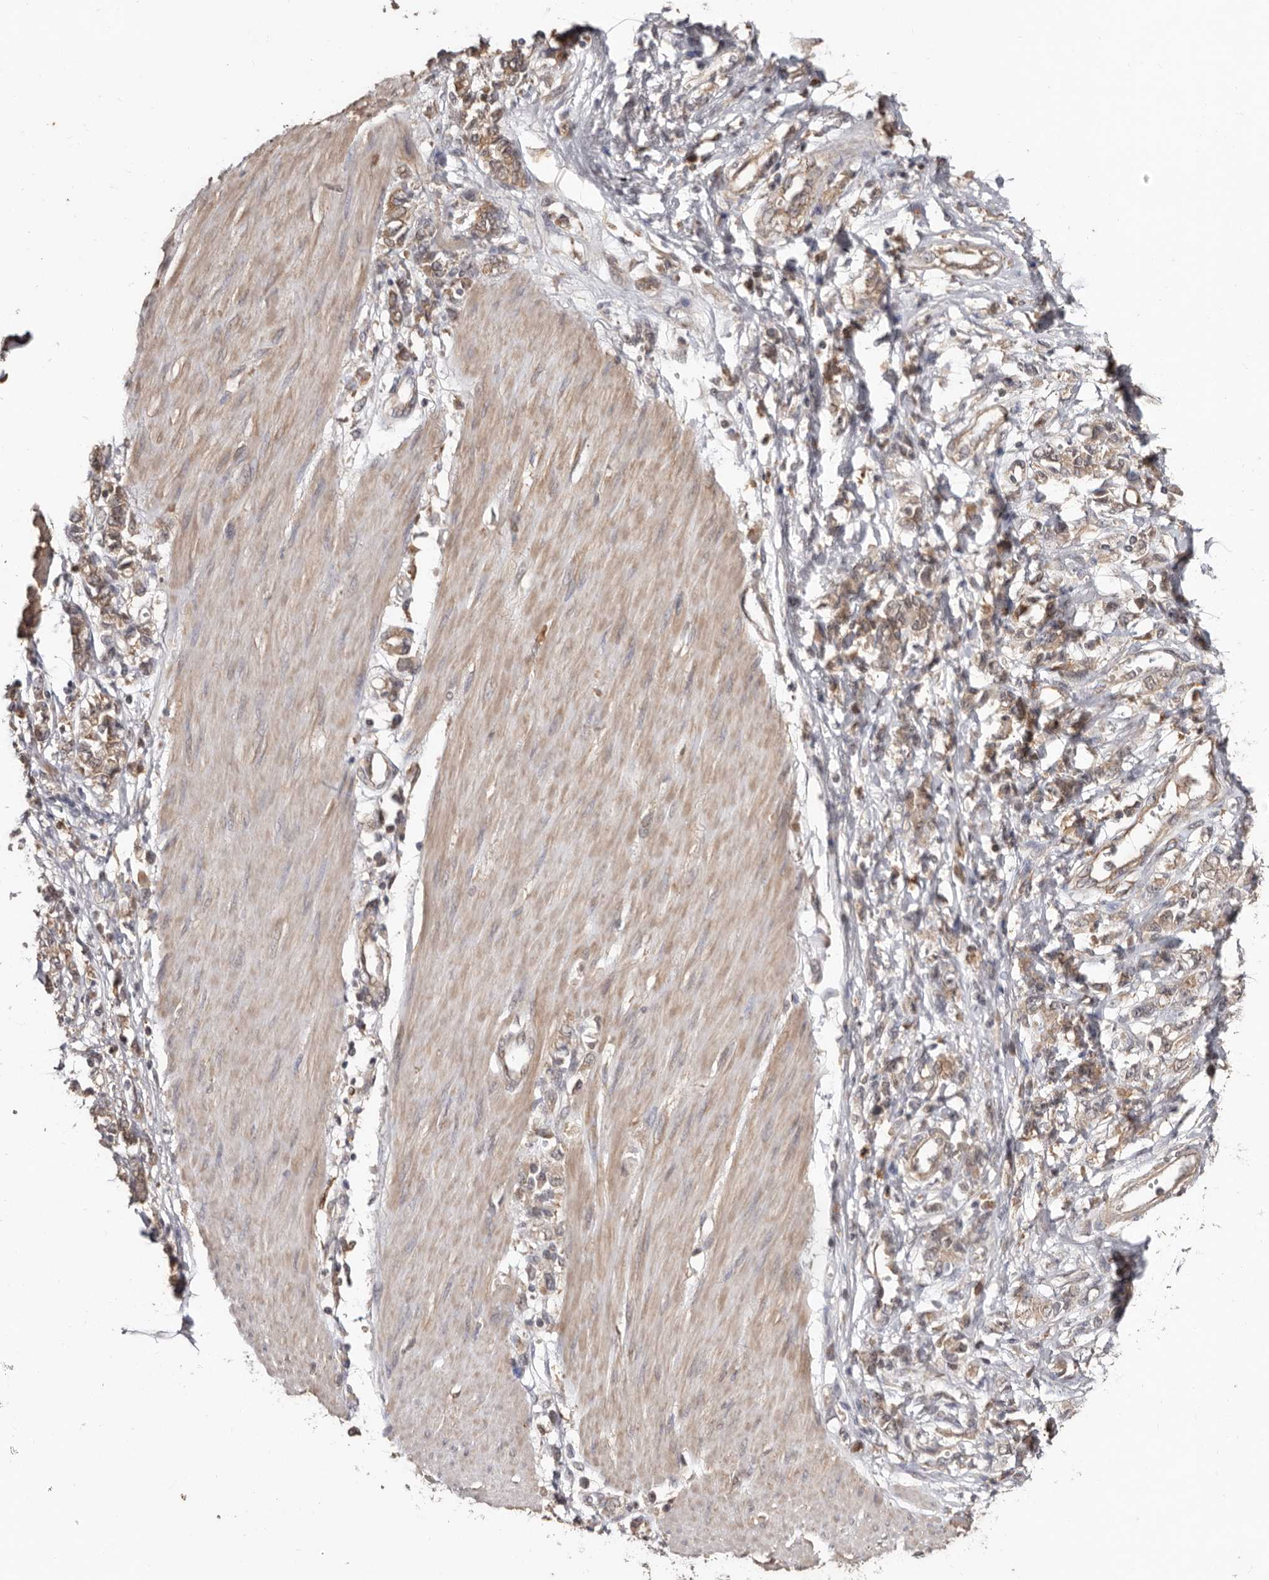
{"staining": {"intensity": "moderate", "quantity": ">75%", "location": "cytoplasmic/membranous"}, "tissue": "stomach cancer", "cell_type": "Tumor cells", "image_type": "cancer", "snomed": [{"axis": "morphology", "description": "Adenocarcinoma, NOS"}, {"axis": "topography", "description": "Stomach"}], "caption": "Stomach cancer (adenocarcinoma) stained for a protein (brown) demonstrates moderate cytoplasmic/membranous positive expression in approximately >75% of tumor cells.", "gene": "RSPO2", "patient": {"sex": "female", "age": 76}}